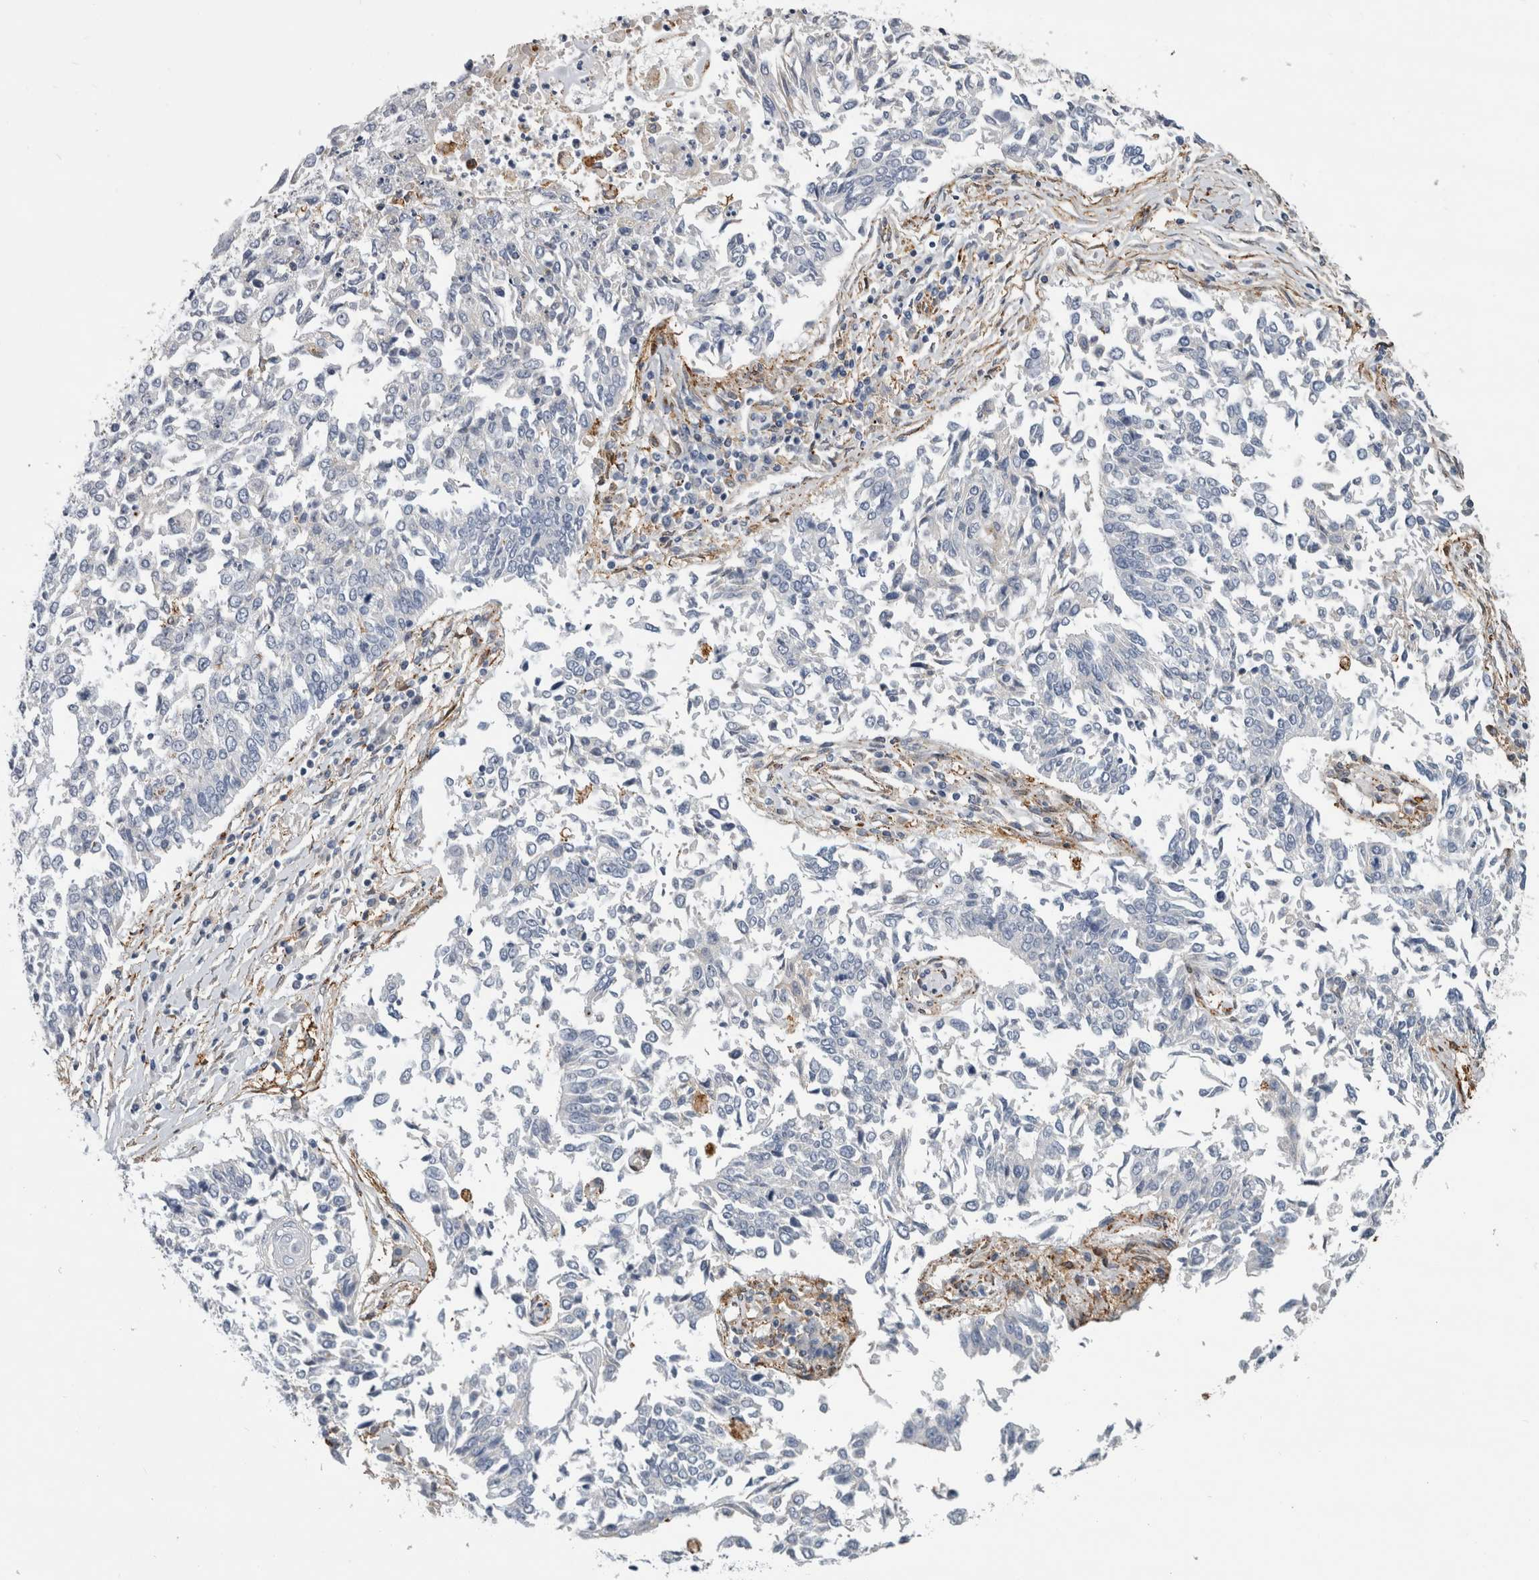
{"staining": {"intensity": "negative", "quantity": "none", "location": "none"}, "tissue": "lung cancer", "cell_type": "Tumor cells", "image_type": "cancer", "snomed": [{"axis": "morphology", "description": "Normal tissue, NOS"}, {"axis": "morphology", "description": "Squamous cell carcinoma, NOS"}, {"axis": "topography", "description": "Cartilage tissue"}, {"axis": "topography", "description": "Bronchus"}, {"axis": "topography", "description": "Lung"}, {"axis": "topography", "description": "Peripheral nerve tissue"}], "caption": "High power microscopy micrograph of an IHC photomicrograph of lung cancer, revealing no significant expression in tumor cells.", "gene": "DNAJC24", "patient": {"sex": "female", "age": 49}}